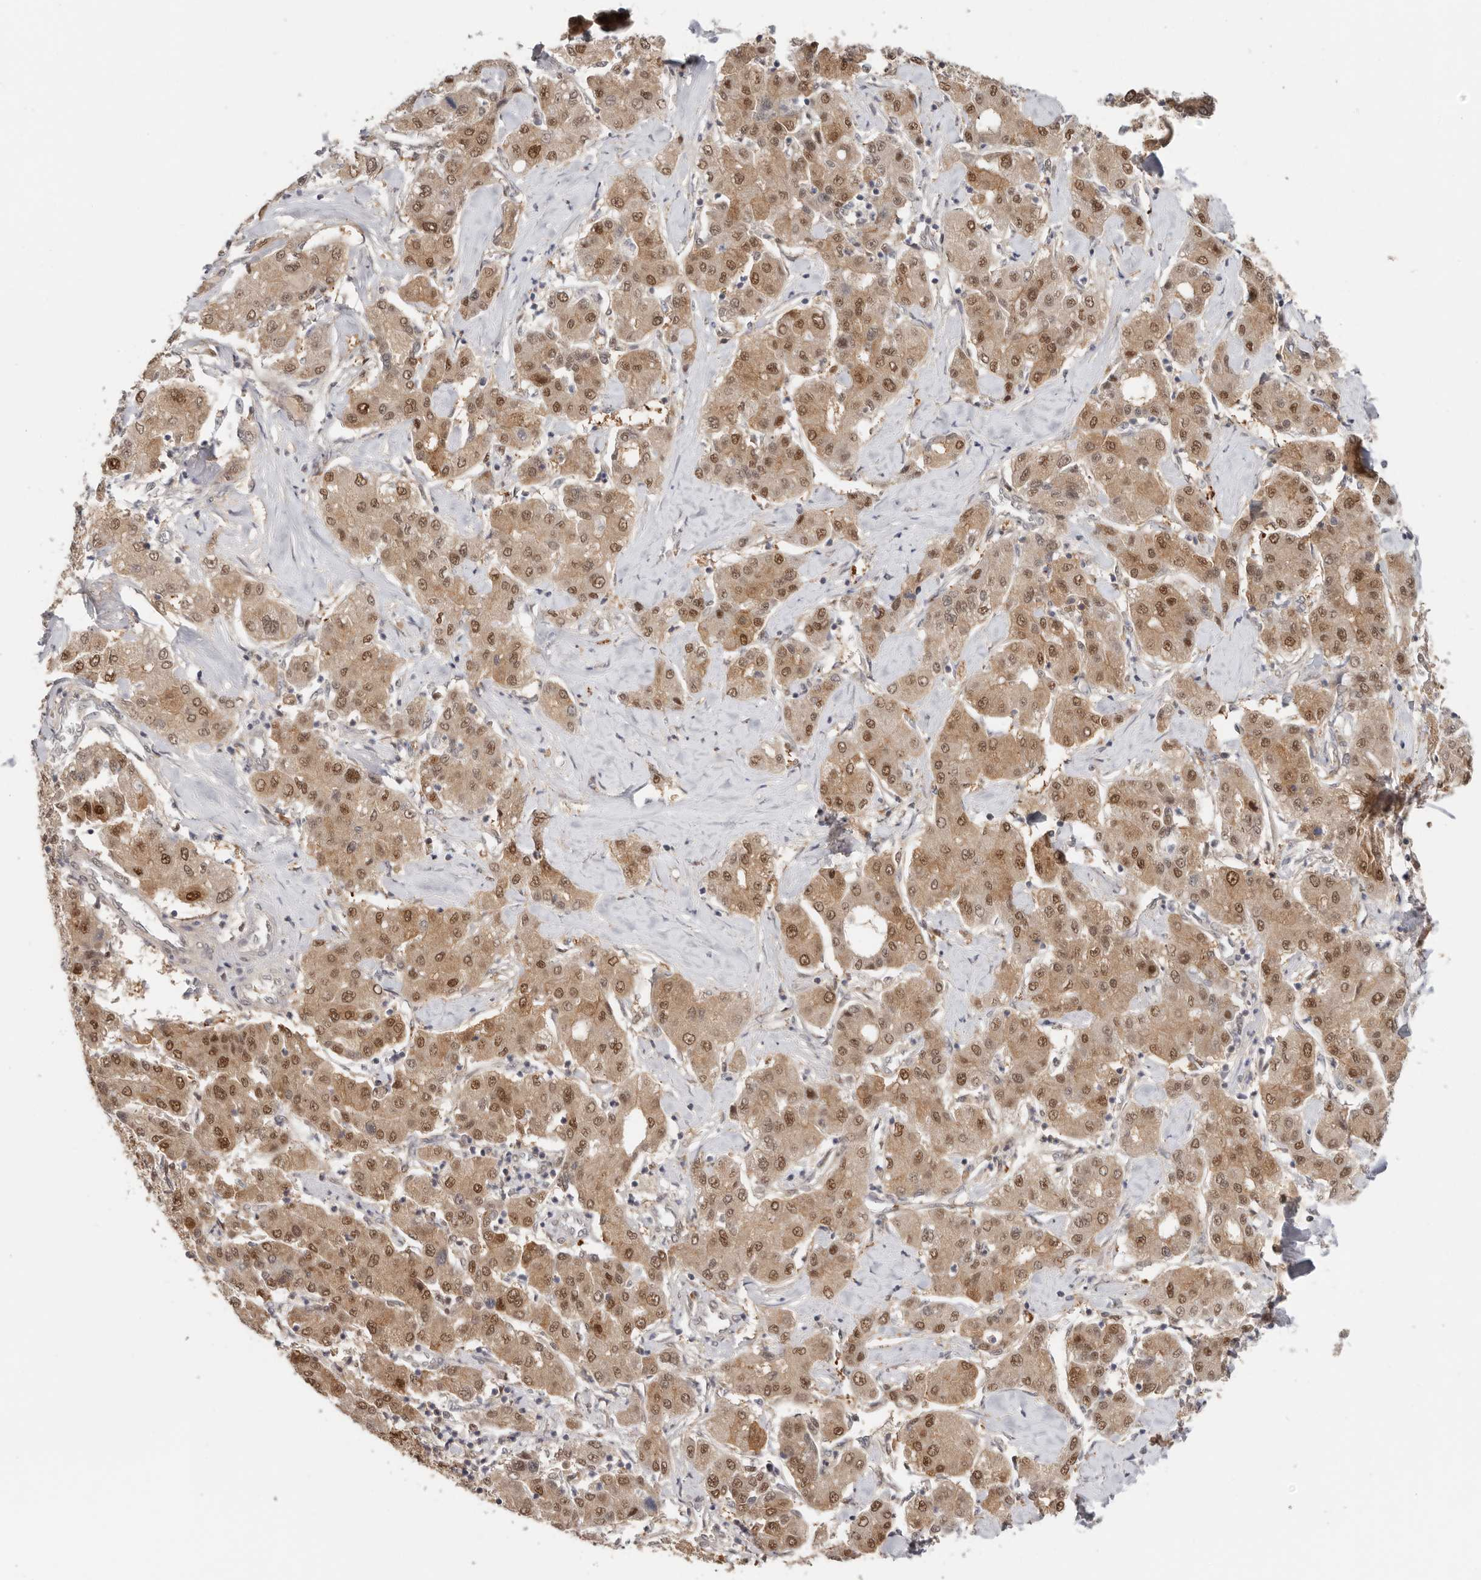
{"staining": {"intensity": "moderate", "quantity": ">75%", "location": "cytoplasmic/membranous,nuclear"}, "tissue": "liver cancer", "cell_type": "Tumor cells", "image_type": "cancer", "snomed": [{"axis": "morphology", "description": "Carcinoma, Hepatocellular, NOS"}, {"axis": "topography", "description": "Liver"}], "caption": "Immunohistochemical staining of hepatocellular carcinoma (liver) reveals moderate cytoplasmic/membranous and nuclear protein expression in about >75% of tumor cells. (Brightfield microscopy of DAB IHC at high magnification).", "gene": "LARP7", "patient": {"sex": "male", "age": 65}}